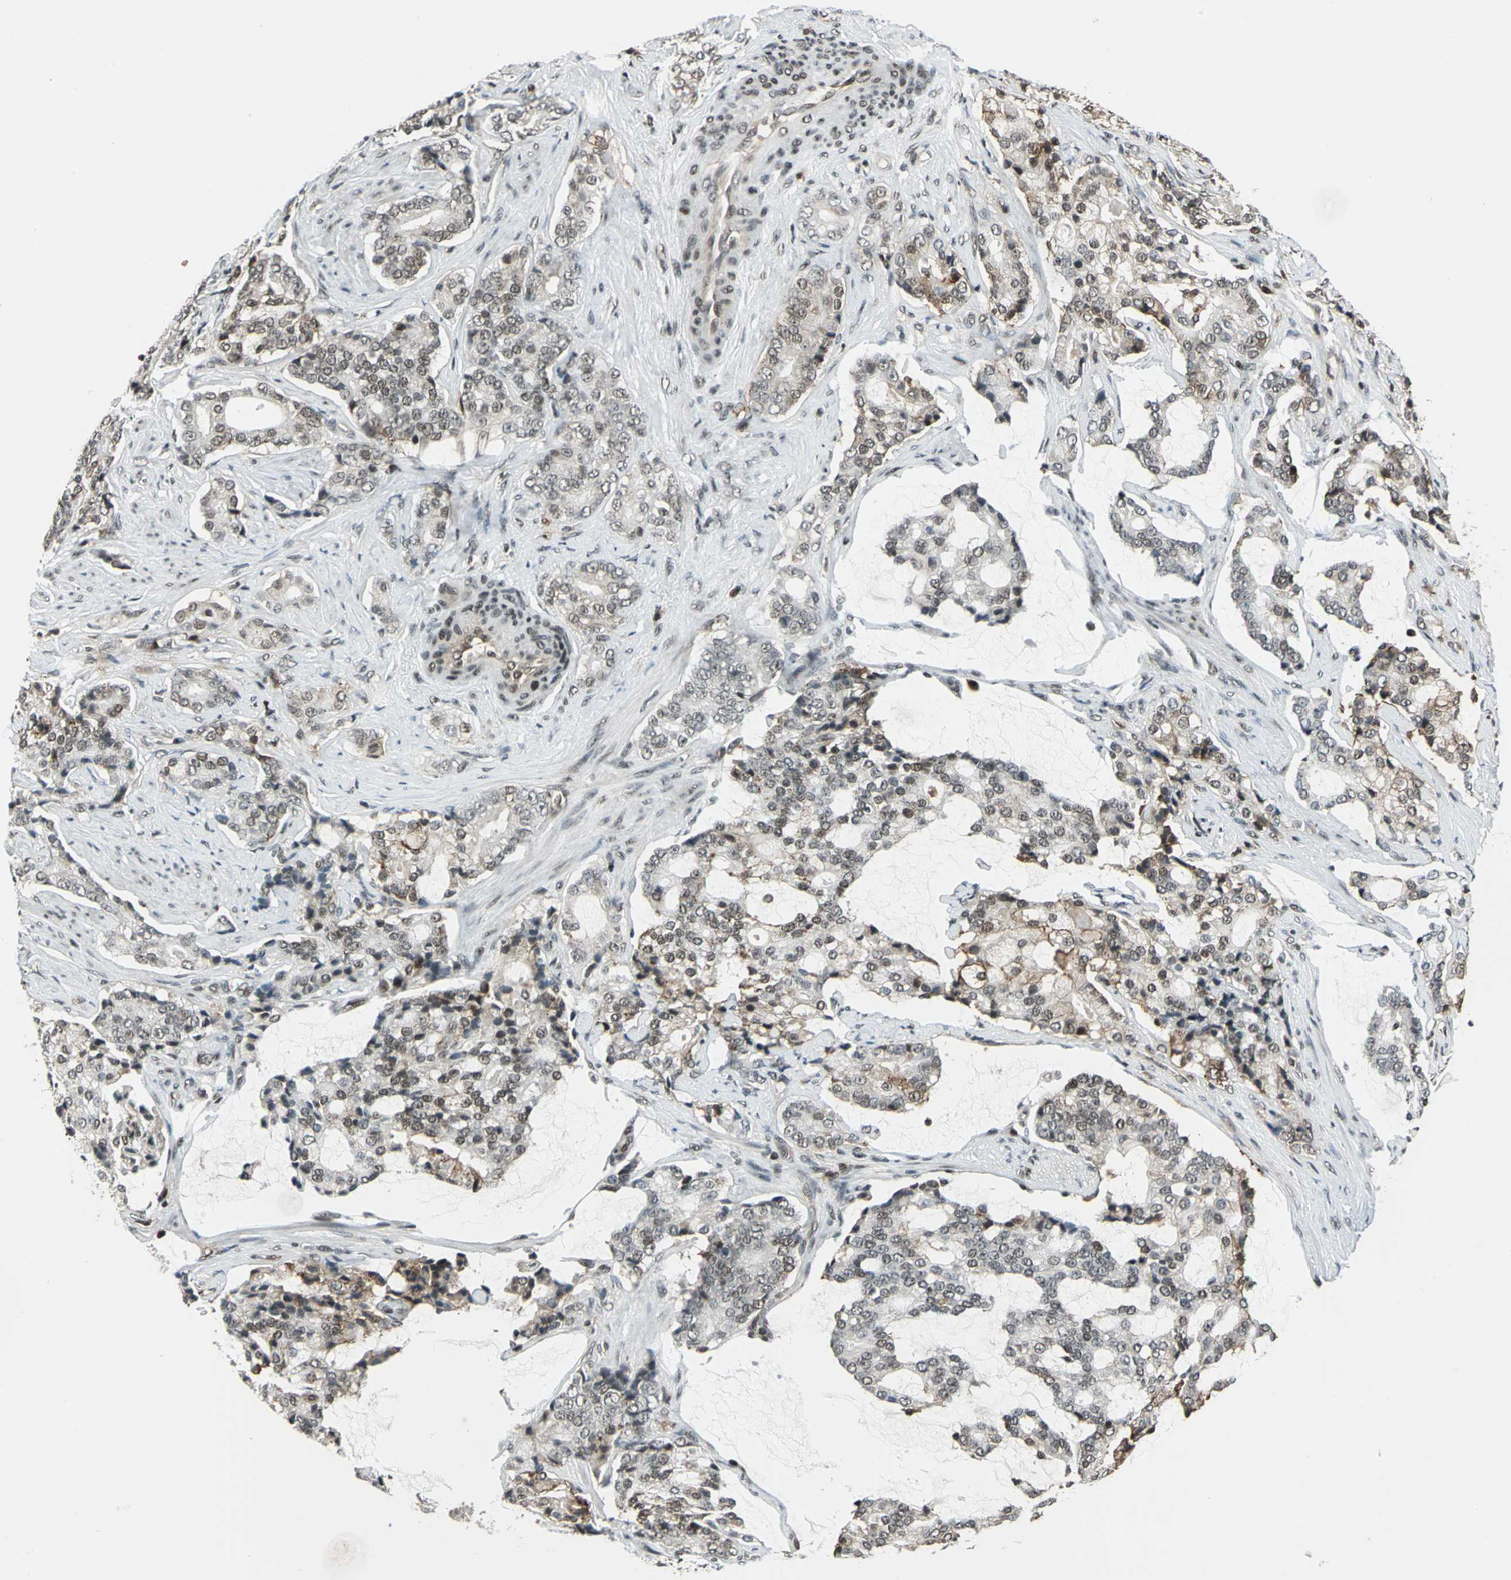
{"staining": {"intensity": "weak", "quantity": "<25%", "location": "cytoplasmic/membranous,nuclear"}, "tissue": "prostate cancer", "cell_type": "Tumor cells", "image_type": "cancer", "snomed": [{"axis": "morphology", "description": "Adenocarcinoma, Low grade"}, {"axis": "topography", "description": "Prostate"}], "caption": "This micrograph is of prostate cancer stained with IHC to label a protein in brown with the nuclei are counter-stained blue. There is no expression in tumor cells.", "gene": "NR2C2", "patient": {"sex": "male", "age": 58}}